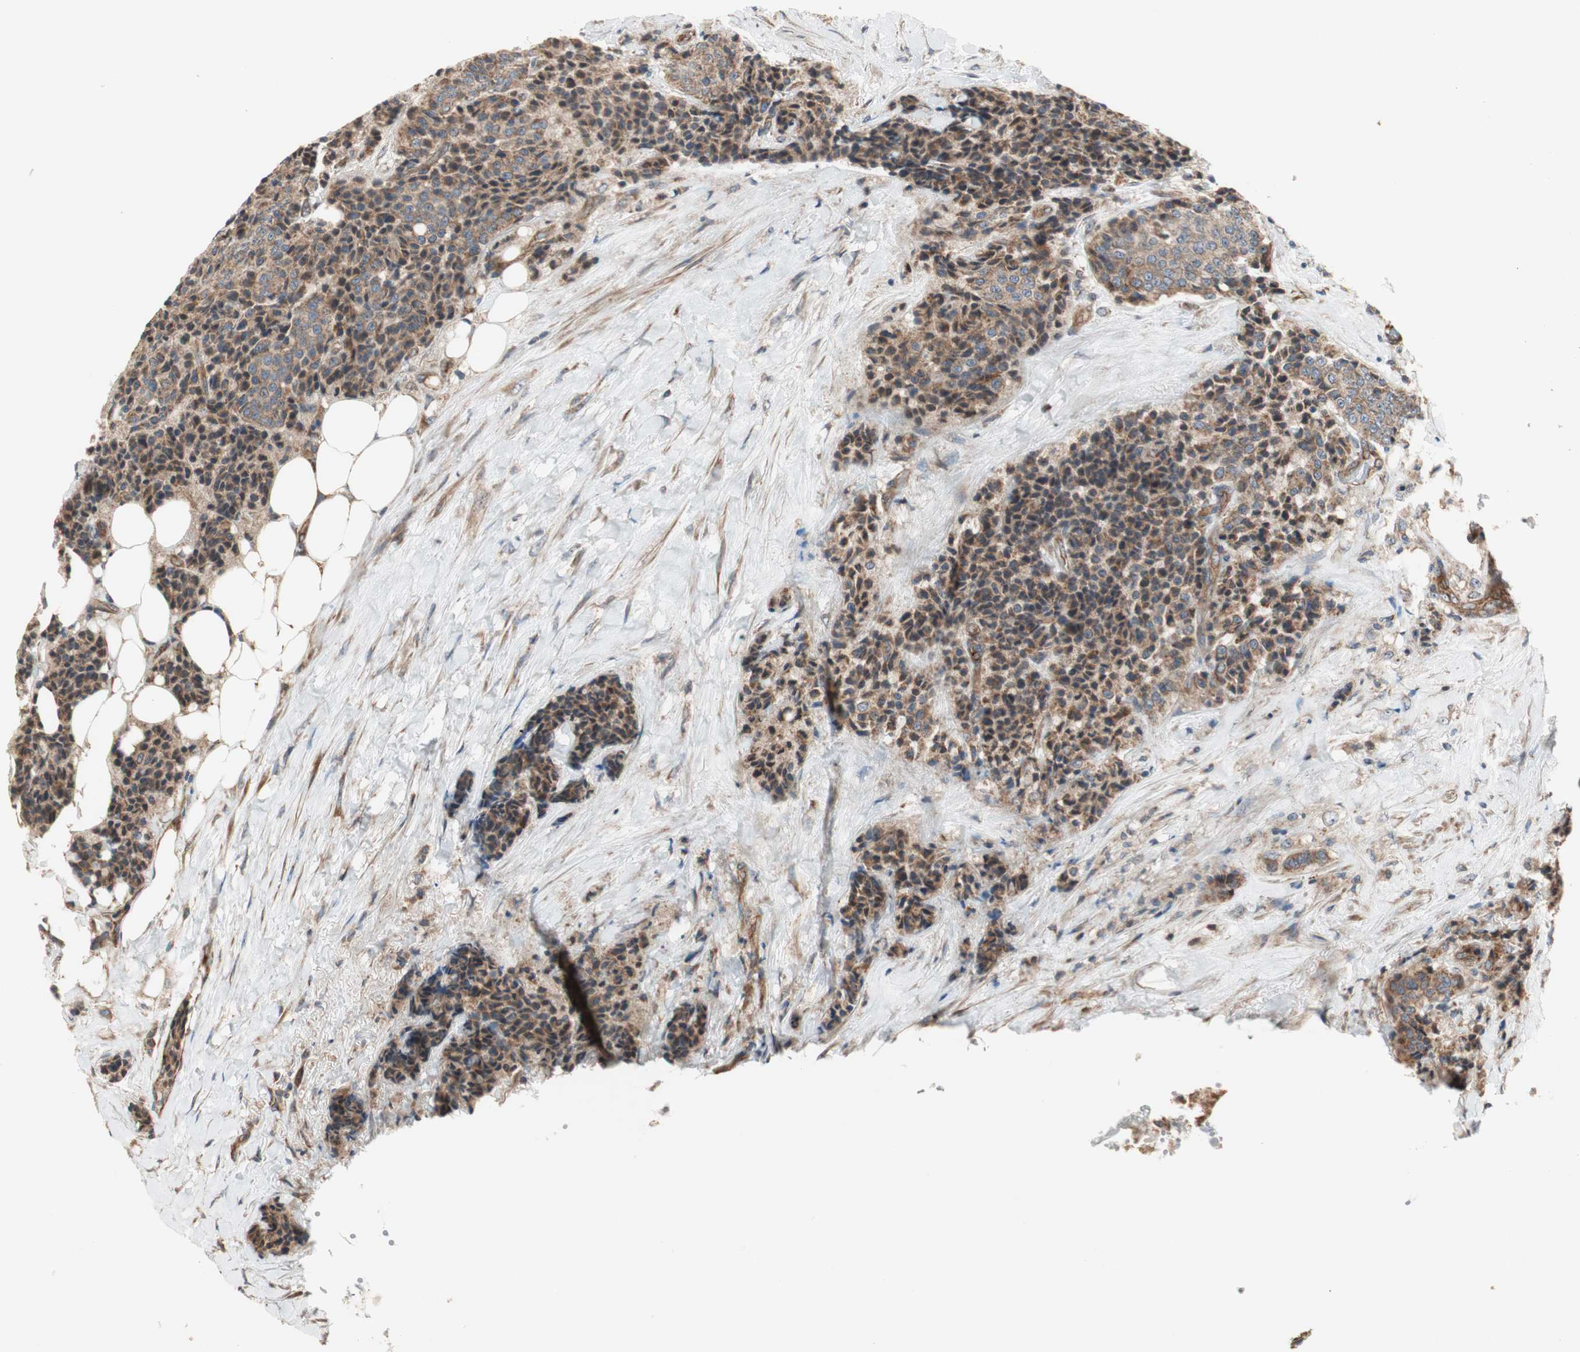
{"staining": {"intensity": "moderate", "quantity": ">75%", "location": "cytoplasmic/membranous"}, "tissue": "carcinoid", "cell_type": "Tumor cells", "image_type": "cancer", "snomed": [{"axis": "morphology", "description": "Carcinoid, malignant, NOS"}, {"axis": "topography", "description": "Colon"}], "caption": "The immunohistochemical stain shows moderate cytoplasmic/membranous staining in tumor cells of malignant carcinoid tissue.", "gene": "CTTNBP2NL", "patient": {"sex": "female", "age": 61}}